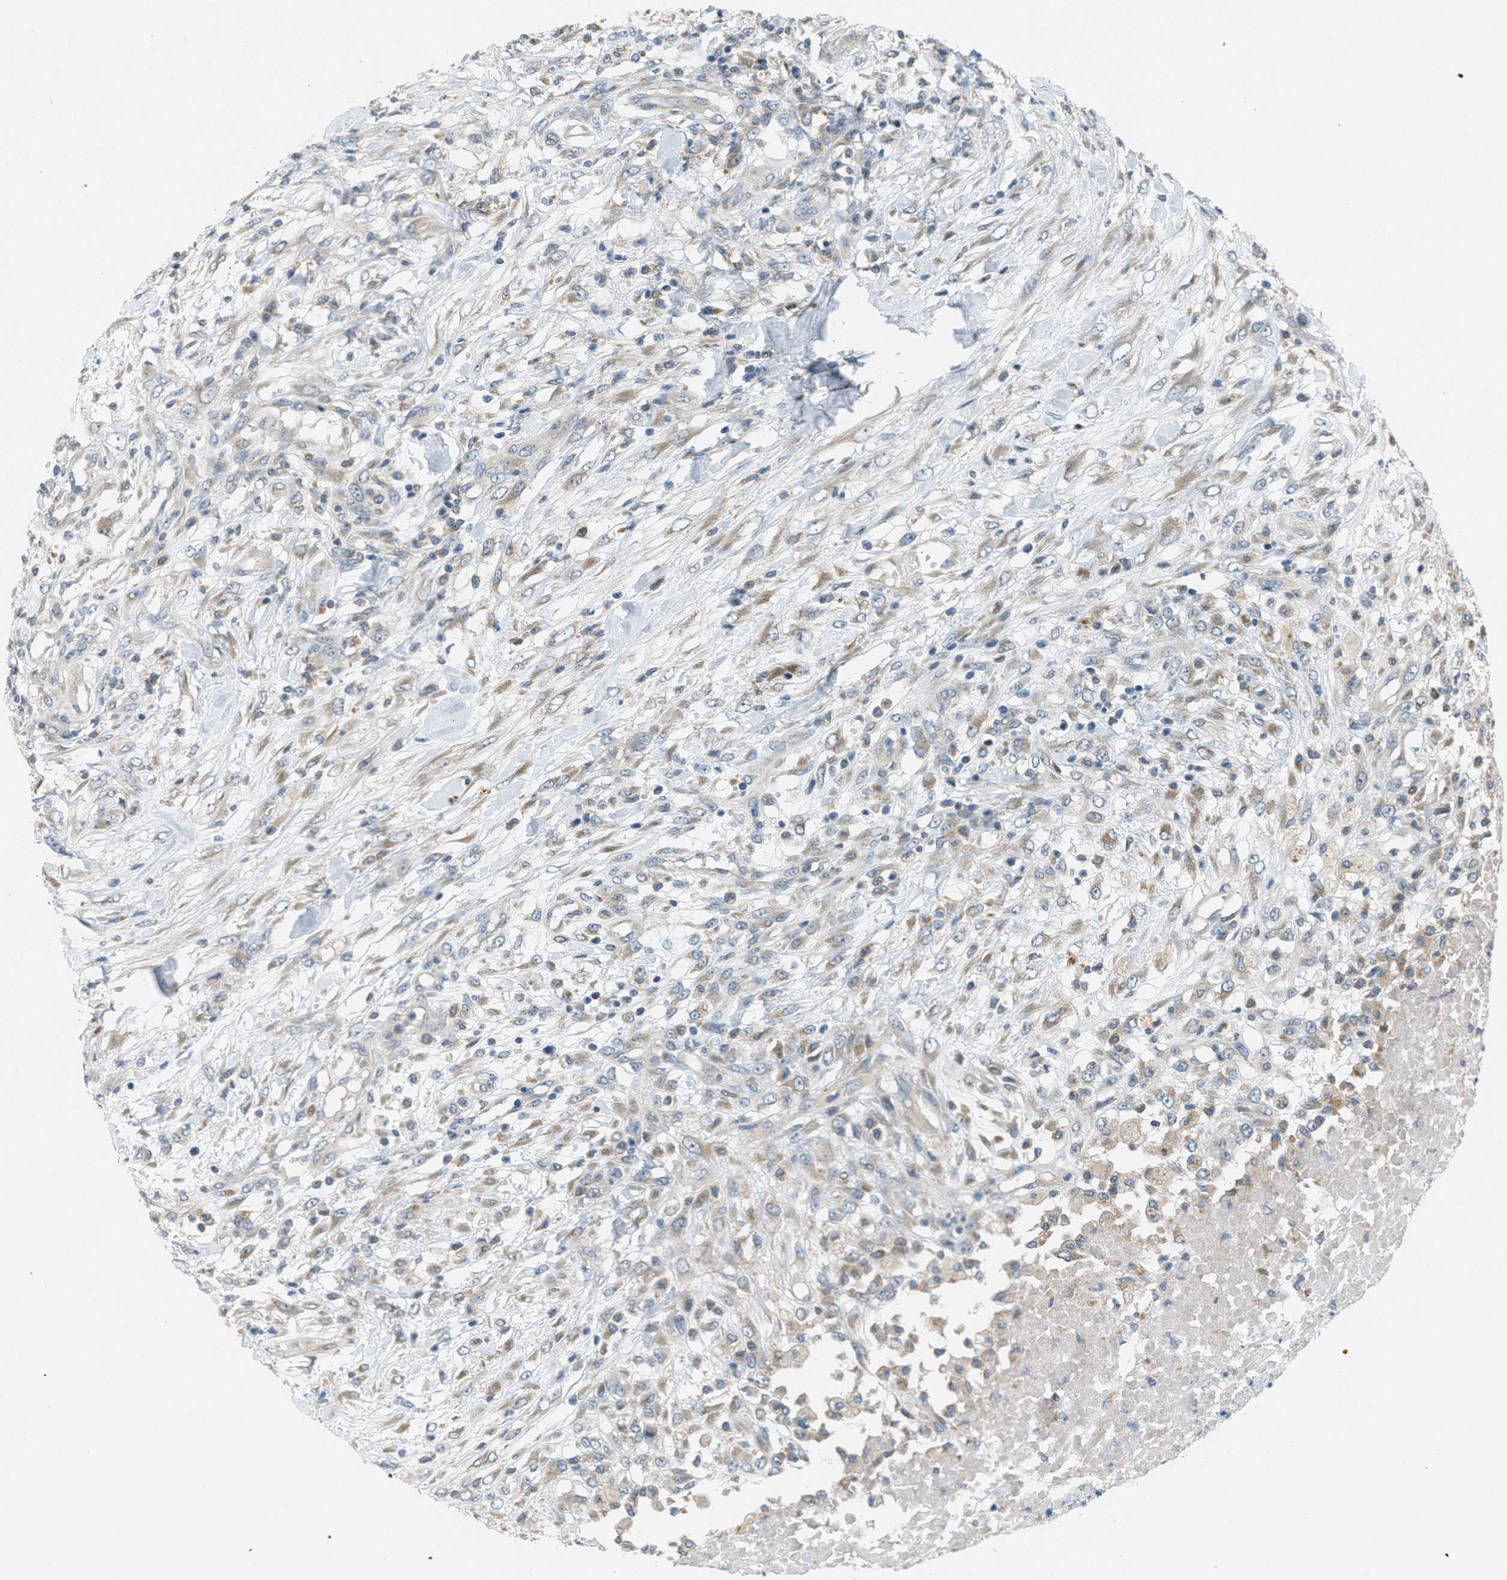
{"staining": {"intensity": "weak", "quantity": "25%-75%", "location": "cytoplasmic/membranous"}, "tissue": "testis cancer", "cell_type": "Tumor cells", "image_type": "cancer", "snomed": [{"axis": "morphology", "description": "Seminoma, NOS"}, {"axis": "topography", "description": "Testis"}], "caption": "Testis cancer stained for a protein demonstrates weak cytoplasmic/membranous positivity in tumor cells.", "gene": "SIGMAR1", "patient": {"sex": "male", "age": 59}}